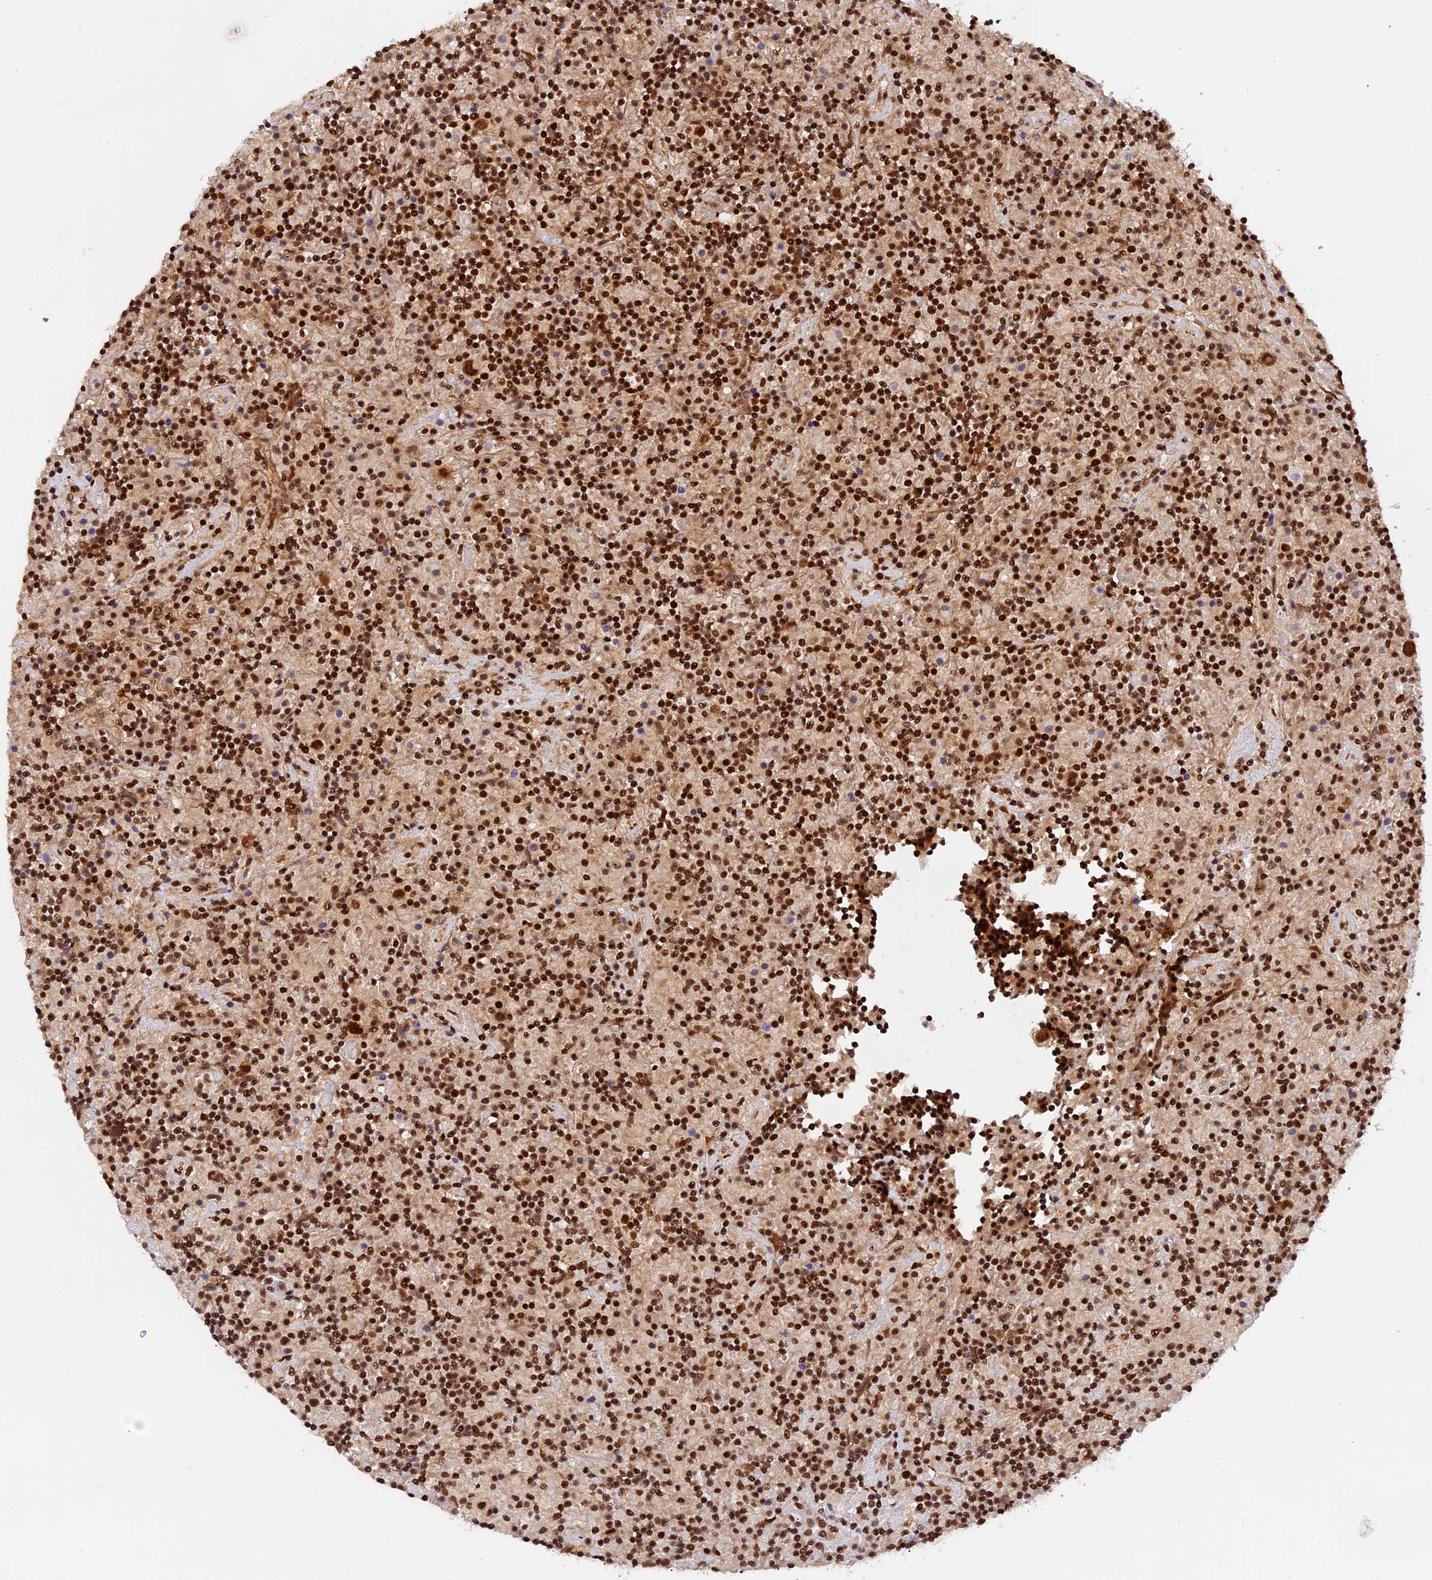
{"staining": {"intensity": "strong", "quantity": ">75%", "location": "nuclear"}, "tissue": "lymphoma", "cell_type": "Tumor cells", "image_type": "cancer", "snomed": [{"axis": "morphology", "description": "Hodgkin's disease, NOS"}, {"axis": "topography", "description": "Lymph node"}], "caption": "Immunohistochemical staining of Hodgkin's disease shows strong nuclear protein positivity in about >75% of tumor cells. The staining was performed using DAB to visualize the protein expression in brown, while the nuclei were stained in blue with hematoxylin (Magnification: 20x).", "gene": "RAMAC", "patient": {"sex": "male", "age": 70}}